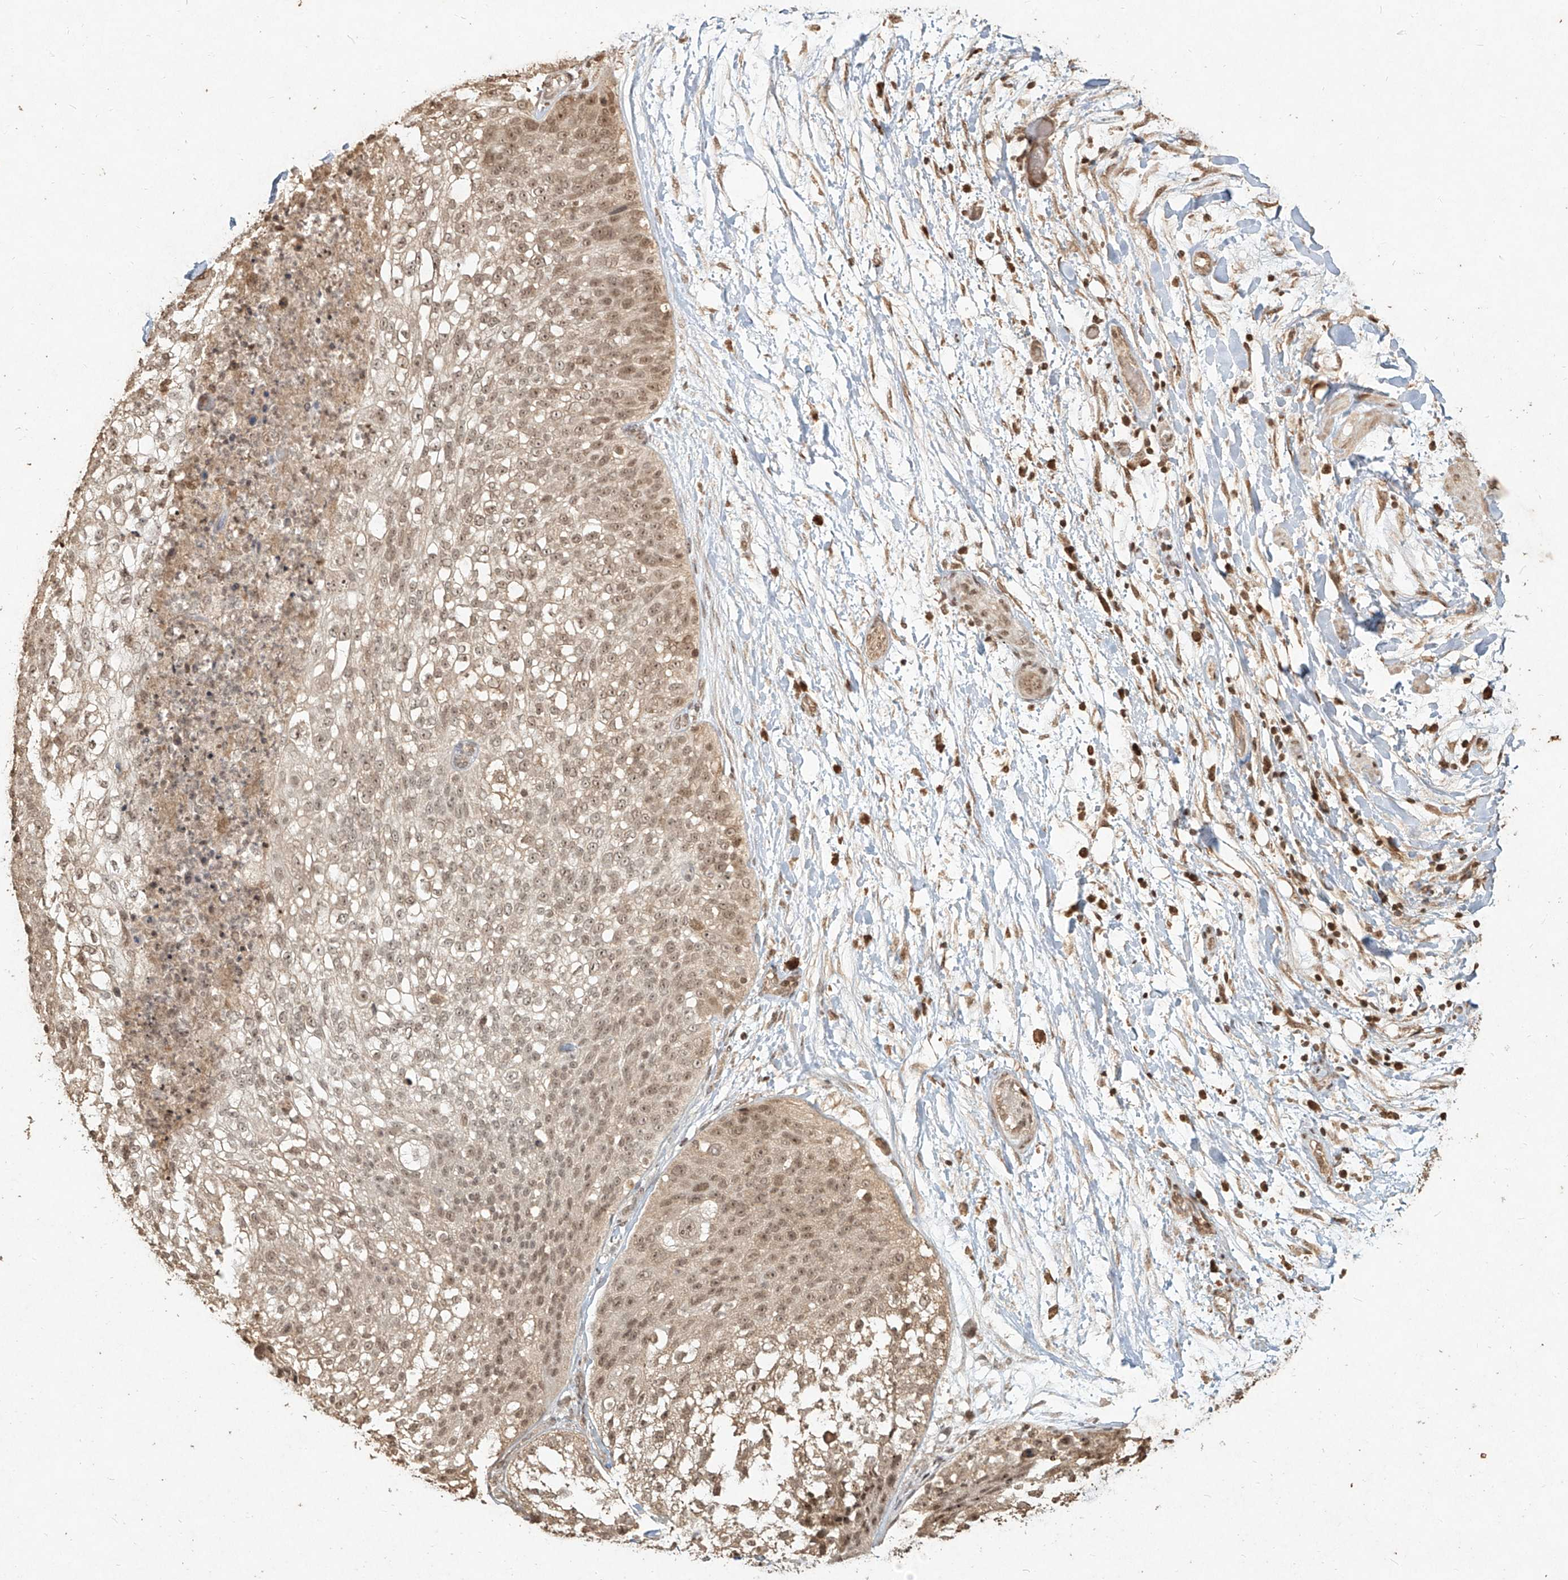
{"staining": {"intensity": "weak", "quantity": ">75%", "location": "nuclear"}, "tissue": "lung cancer", "cell_type": "Tumor cells", "image_type": "cancer", "snomed": [{"axis": "morphology", "description": "Inflammation, NOS"}, {"axis": "morphology", "description": "Squamous cell carcinoma, NOS"}, {"axis": "topography", "description": "Lymph node"}, {"axis": "topography", "description": "Soft tissue"}, {"axis": "topography", "description": "Lung"}], "caption": "Weak nuclear expression is present in approximately >75% of tumor cells in lung cancer.", "gene": "UBE2K", "patient": {"sex": "male", "age": 66}}